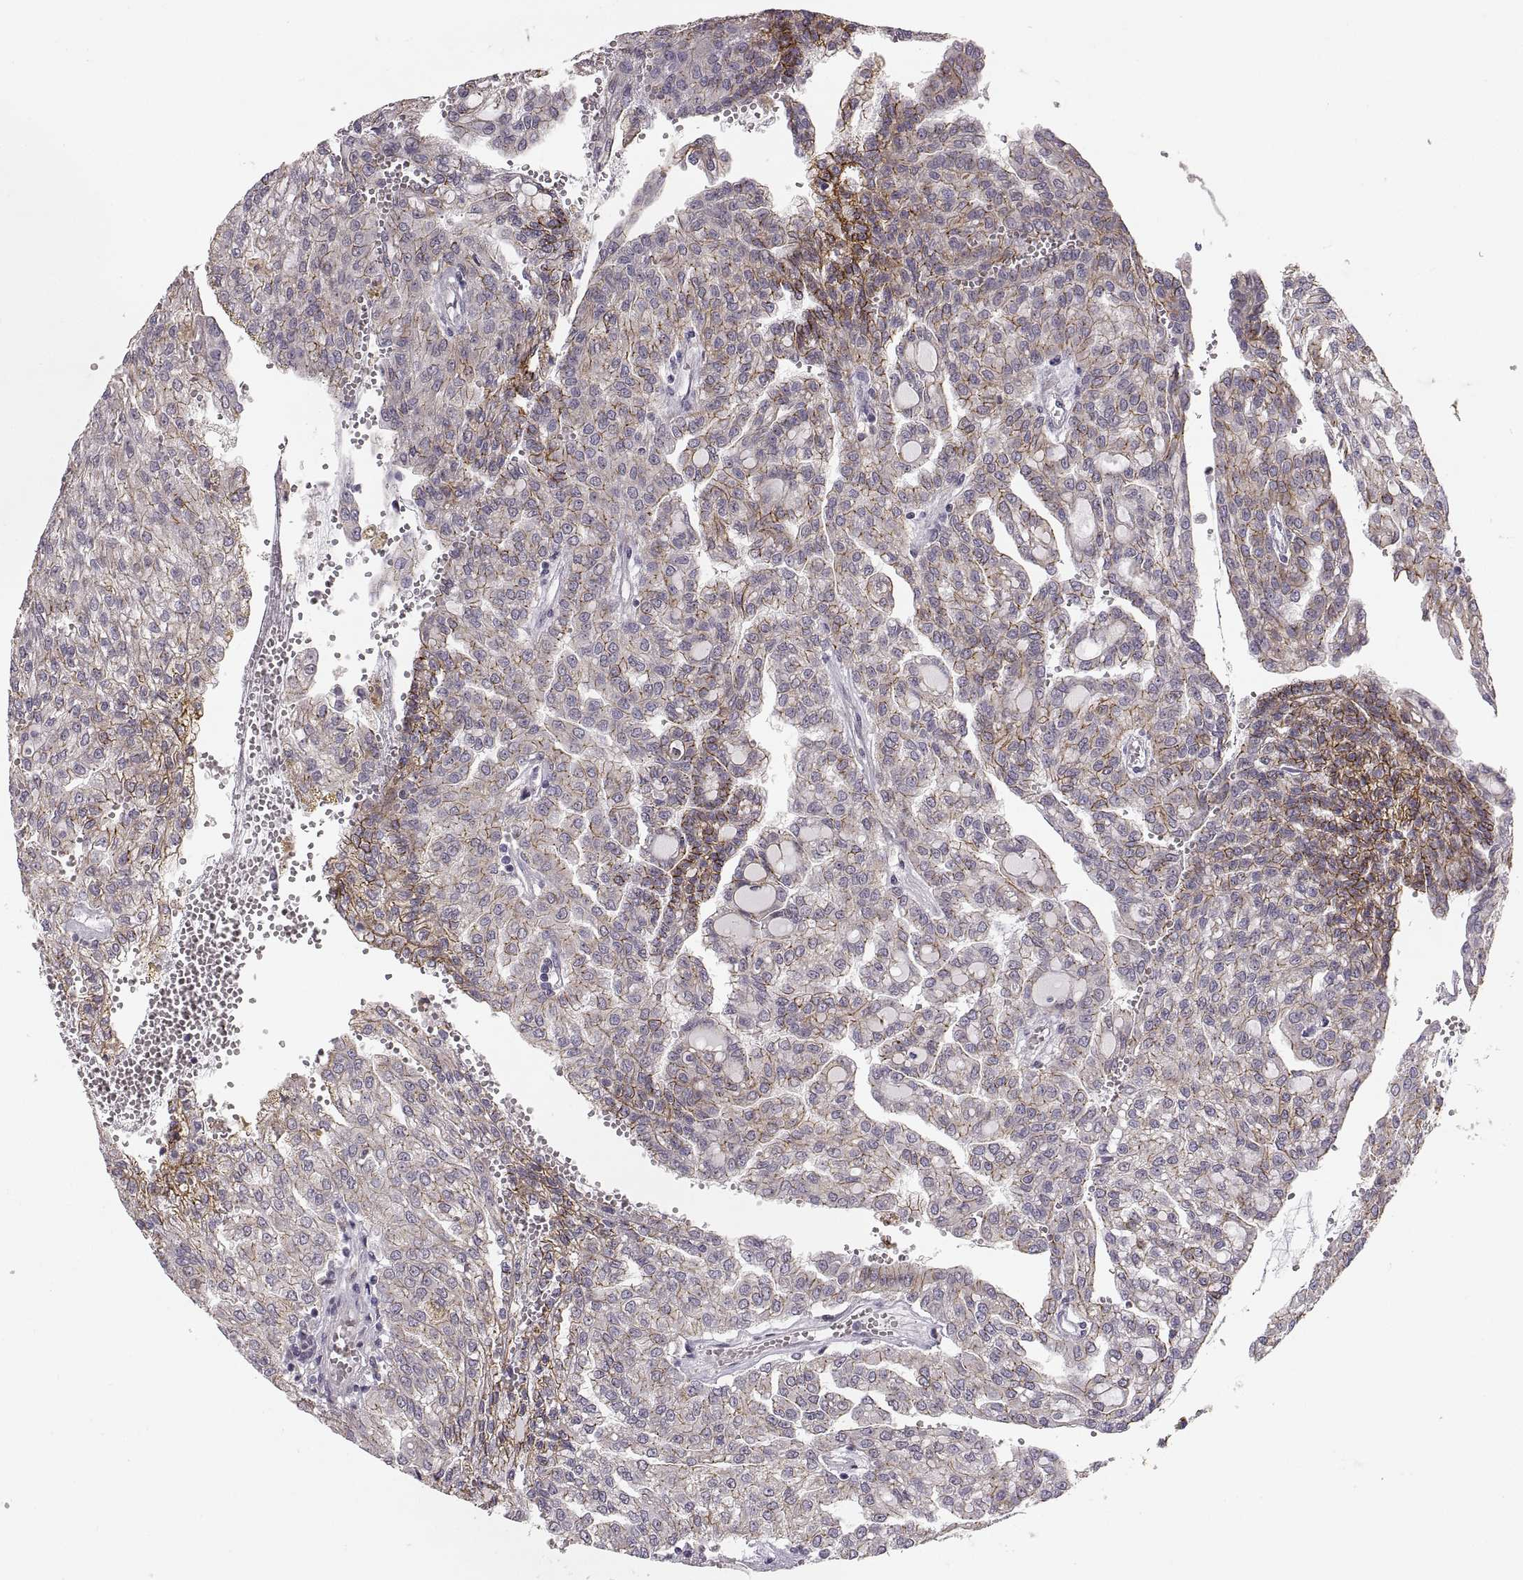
{"staining": {"intensity": "moderate", "quantity": "25%-75%", "location": "cytoplasmic/membranous"}, "tissue": "renal cancer", "cell_type": "Tumor cells", "image_type": "cancer", "snomed": [{"axis": "morphology", "description": "Adenocarcinoma, NOS"}, {"axis": "topography", "description": "Kidney"}], "caption": "High-magnification brightfield microscopy of adenocarcinoma (renal) stained with DAB (brown) and counterstained with hematoxylin (blue). tumor cells exhibit moderate cytoplasmic/membranous expression is present in approximately25%-75% of cells. (Stains: DAB in brown, nuclei in blue, Microscopy: brightfield microscopy at high magnification).", "gene": "CDH2", "patient": {"sex": "male", "age": 63}}